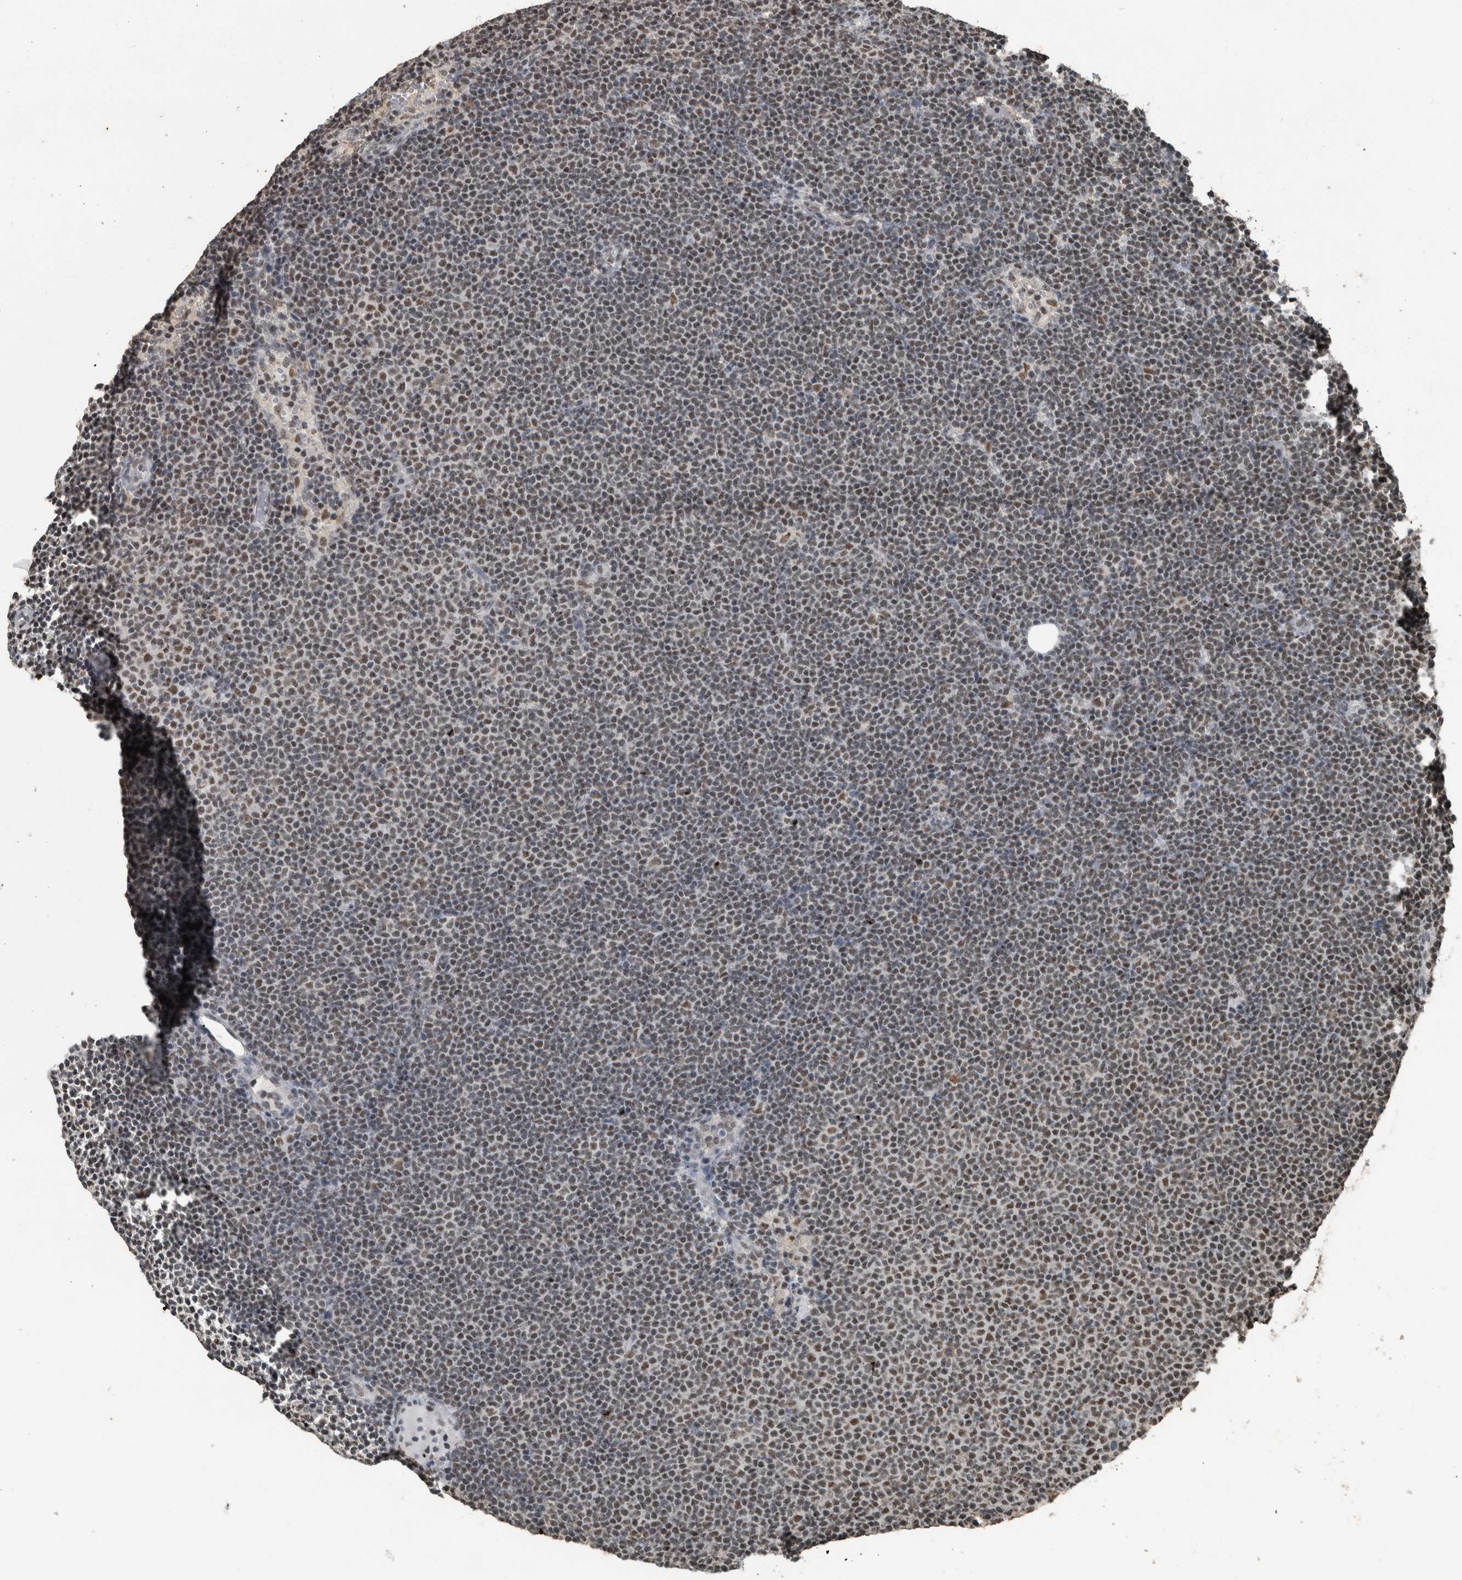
{"staining": {"intensity": "weak", "quantity": ">75%", "location": "nuclear"}, "tissue": "lymphoma", "cell_type": "Tumor cells", "image_type": "cancer", "snomed": [{"axis": "morphology", "description": "Malignant lymphoma, non-Hodgkin's type, Low grade"}, {"axis": "topography", "description": "Lymph node"}], "caption": "Malignant lymphoma, non-Hodgkin's type (low-grade) stained for a protein demonstrates weak nuclear positivity in tumor cells.", "gene": "ZNF24", "patient": {"sex": "female", "age": 53}}